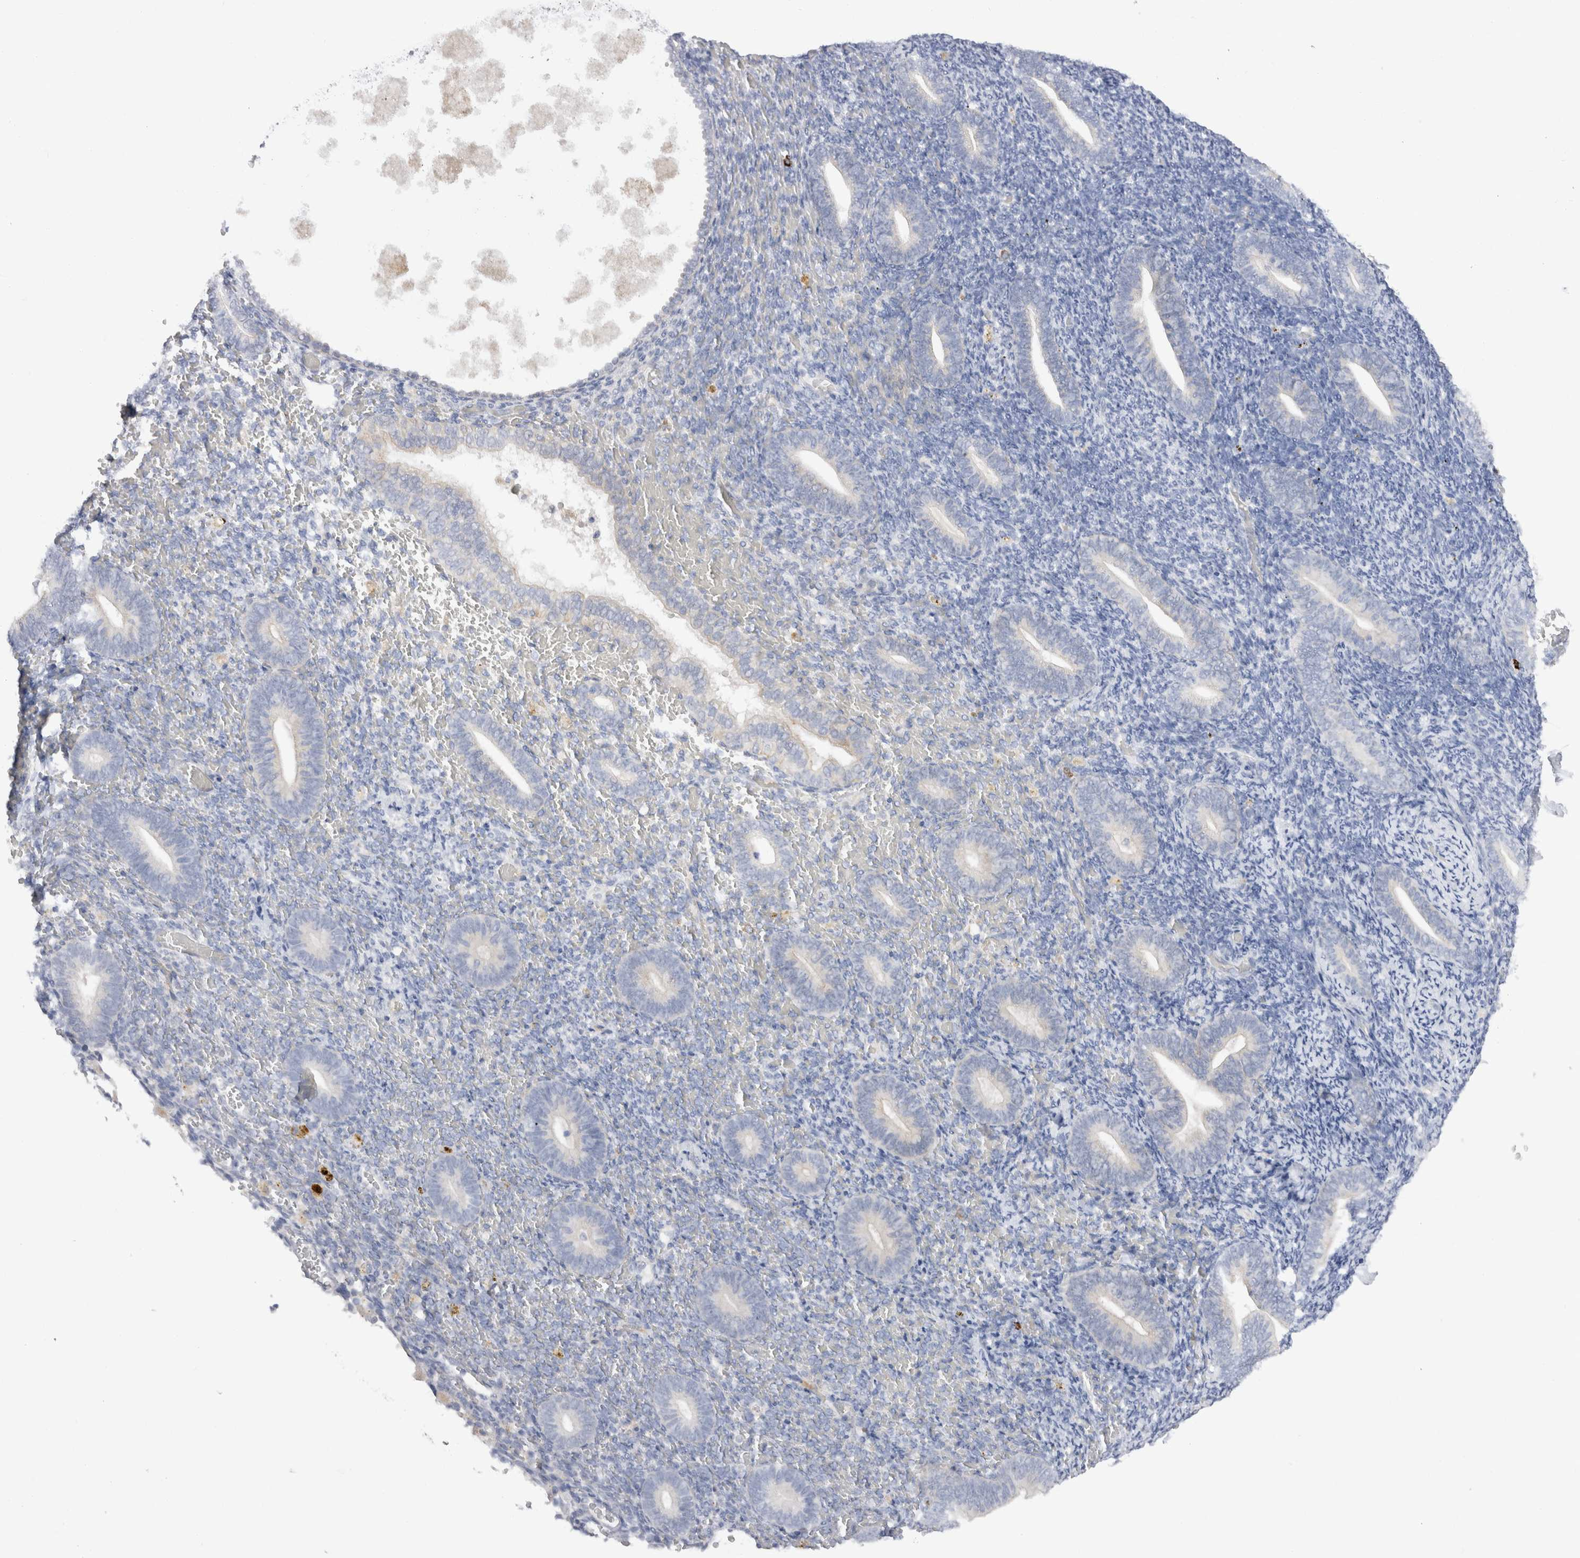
{"staining": {"intensity": "negative", "quantity": "none", "location": "none"}, "tissue": "endometrium", "cell_type": "Cells in endometrial stroma", "image_type": "normal", "snomed": [{"axis": "morphology", "description": "Normal tissue, NOS"}, {"axis": "topography", "description": "Endometrium"}], "caption": "This is an immunohistochemistry photomicrograph of unremarkable endometrium. There is no staining in cells in endometrial stroma.", "gene": "SPINK2", "patient": {"sex": "female", "age": 51}}